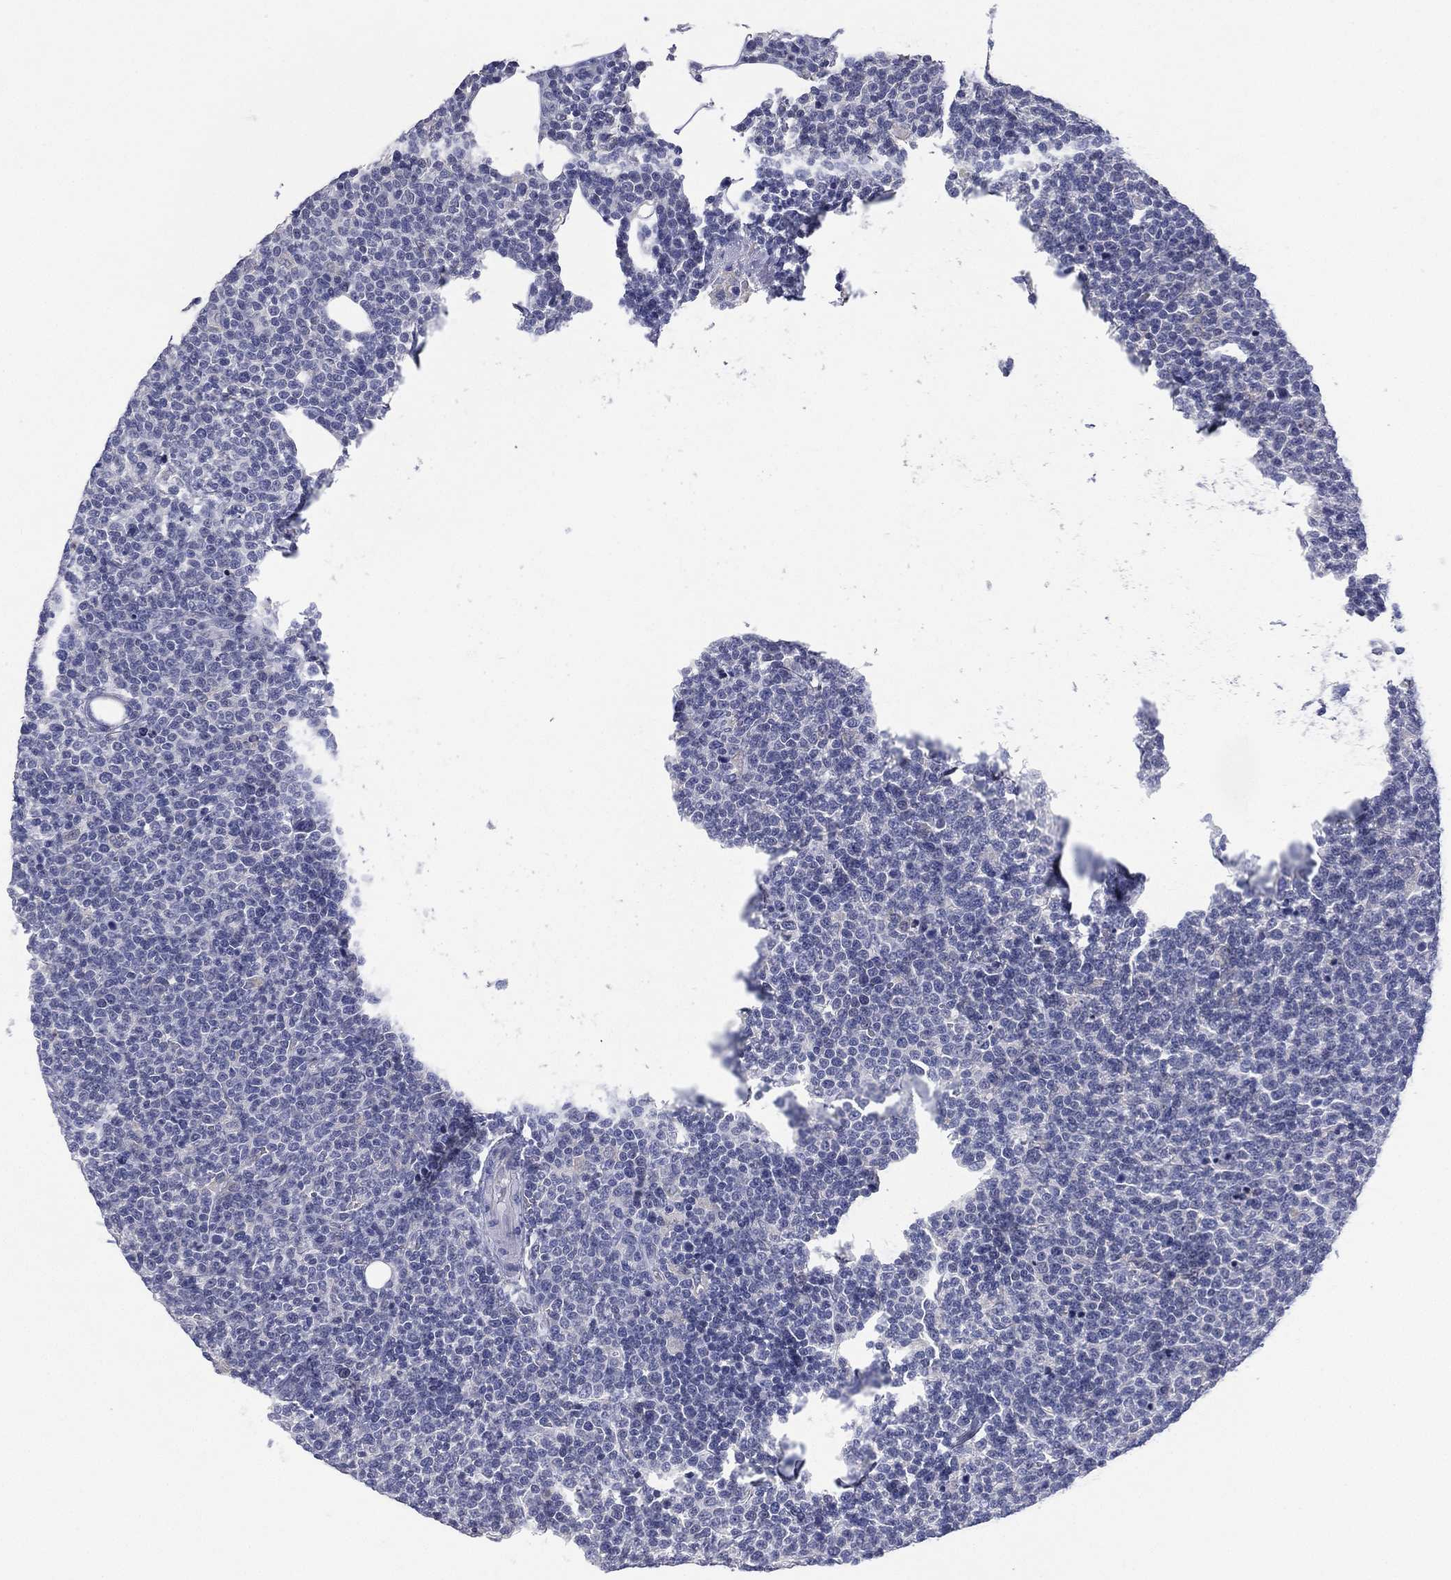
{"staining": {"intensity": "negative", "quantity": "none", "location": "none"}, "tissue": "lymphoma", "cell_type": "Tumor cells", "image_type": "cancer", "snomed": [{"axis": "morphology", "description": "Malignant lymphoma, non-Hodgkin's type, High grade"}, {"axis": "topography", "description": "Lymph node"}], "caption": "High-grade malignant lymphoma, non-Hodgkin's type was stained to show a protein in brown. There is no significant positivity in tumor cells. (DAB (3,3'-diaminobenzidine) IHC, high magnification).", "gene": "KRT35", "patient": {"sex": "male", "age": 61}}